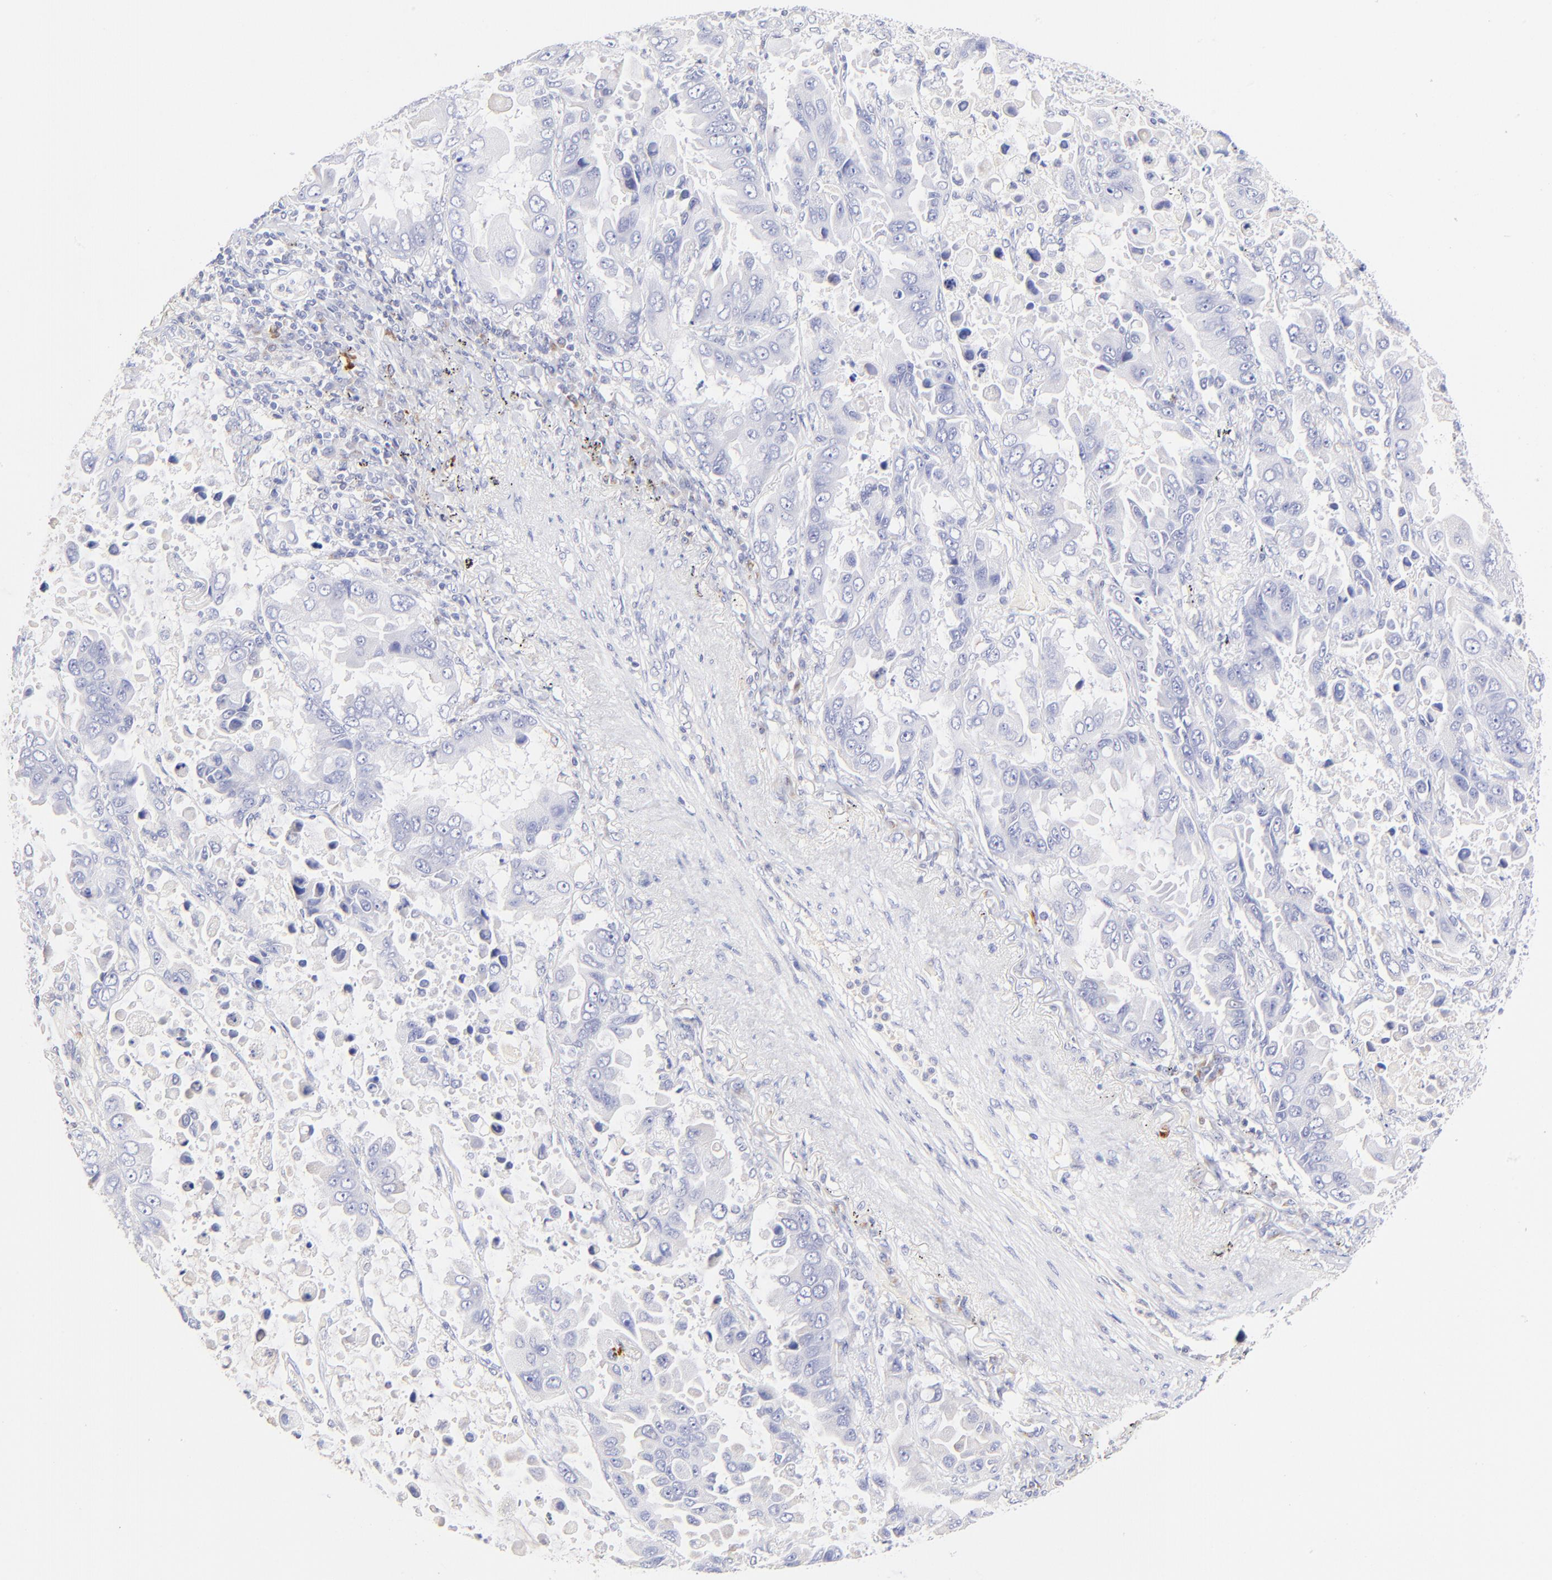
{"staining": {"intensity": "negative", "quantity": "none", "location": "none"}, "tissue": "lung cancer", "cell_type": "Tumor cells", "image_type": "cancer", "snomed": [{"axis": "morphology", "description": "Adenocarcinoma, NOS"}, {"axis": "topography", "description": "Lung"}], "caption": "Tumor cells are negative for brown protein staining in lung adenocarcinoma.", "gene": "ASB9", "patient": {"sex": "male", "age": 64}}